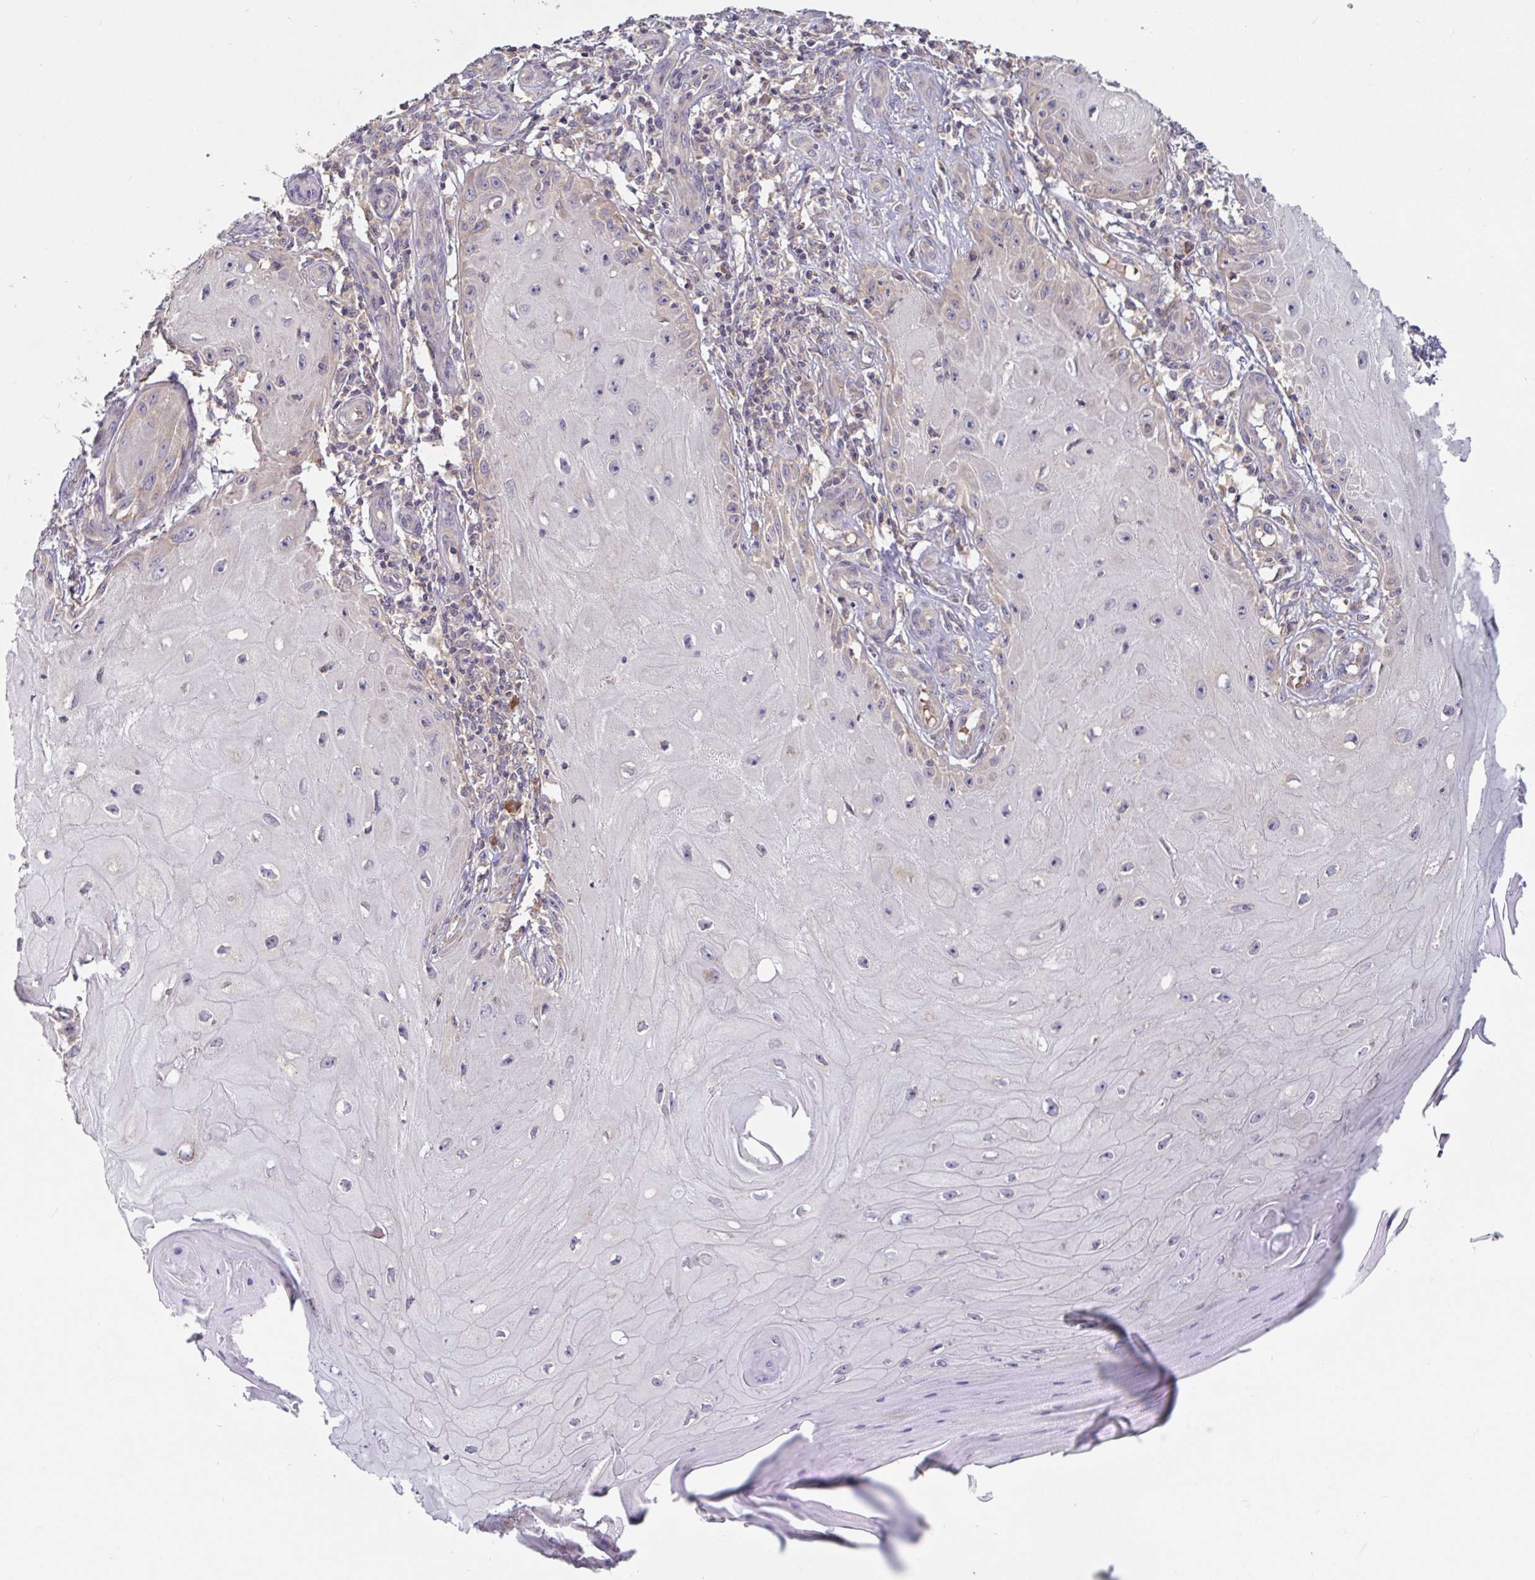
{"staining": {"intensity": "negative", "quantity": "none", "location": "none"}, "tissue": "skin cancer", "cell_type": "Tumor cells", "image_type": "cancer", "snomed": [{"axis": "morphology", "description": "Squamous cell carcinoma, NOS"}, {"axis": "topography", "description": "Skin"}], "caption": "Protein analysis of skin squamous cell carcinoma exhibits no significant expression in tumor cells.", "gene": "LARP1", "patient": {"sex": "female", "age": 77}}